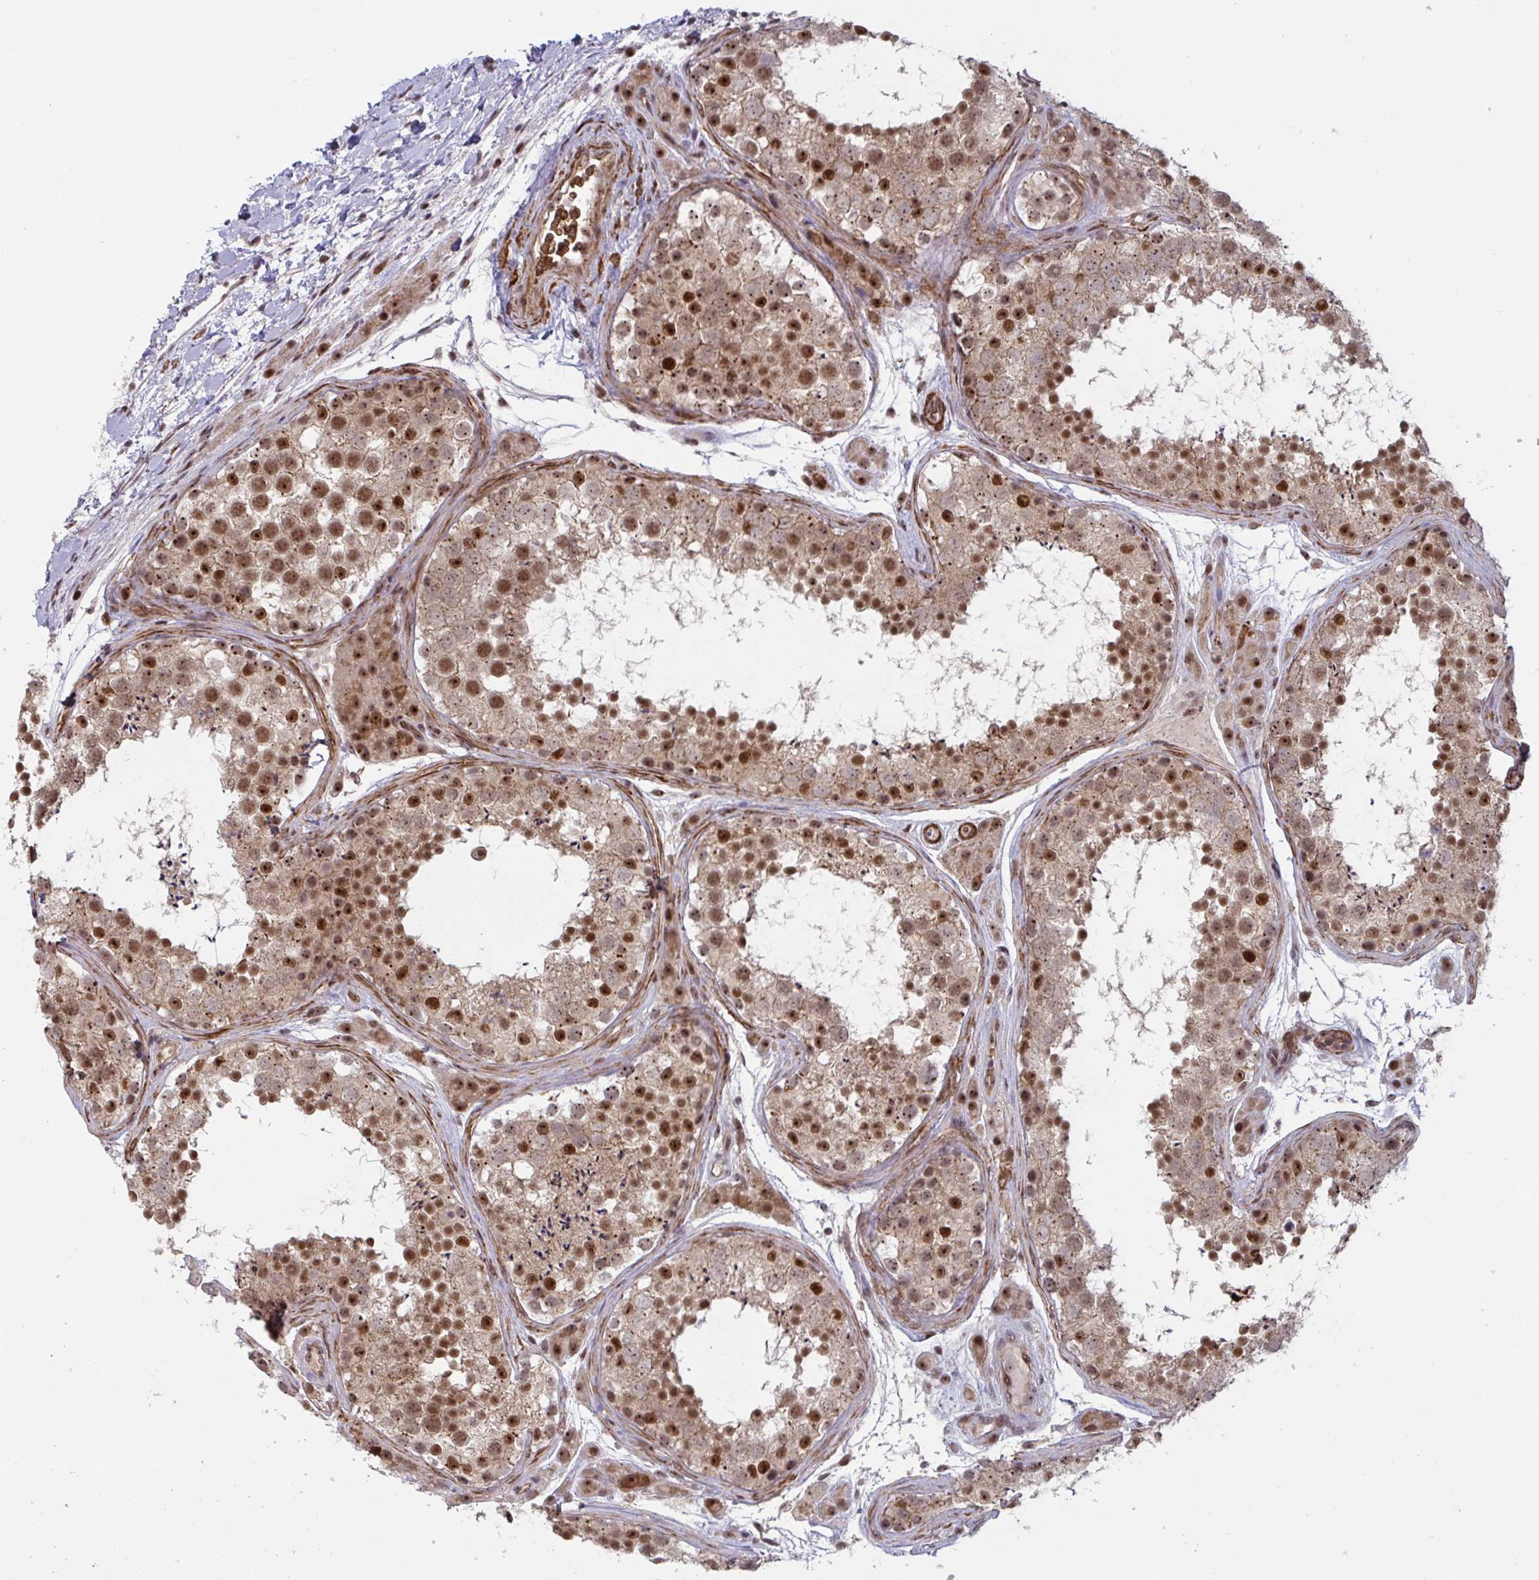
{"staining": {"intensity": "moderate", "quantity": ">75%", "location": "nuclear"}, "tissue": "testis", "cell_type": "Cells in seminiferous ducts", "image_type": "normal", "snomed": [{"axis": "morphology", "description": "Normal tissue, NOS"}, {"axis": "topography", "description": "Testis"}], "caption": "This photomicrograph reveals immunohistochemistry (IHC) staining of normal human testis, with medium moderate nuclear expression in about >75% of cells in seminiferous ducts.", "gene": "NLRP13", "patient": {"sex": "male", "age": 41}}